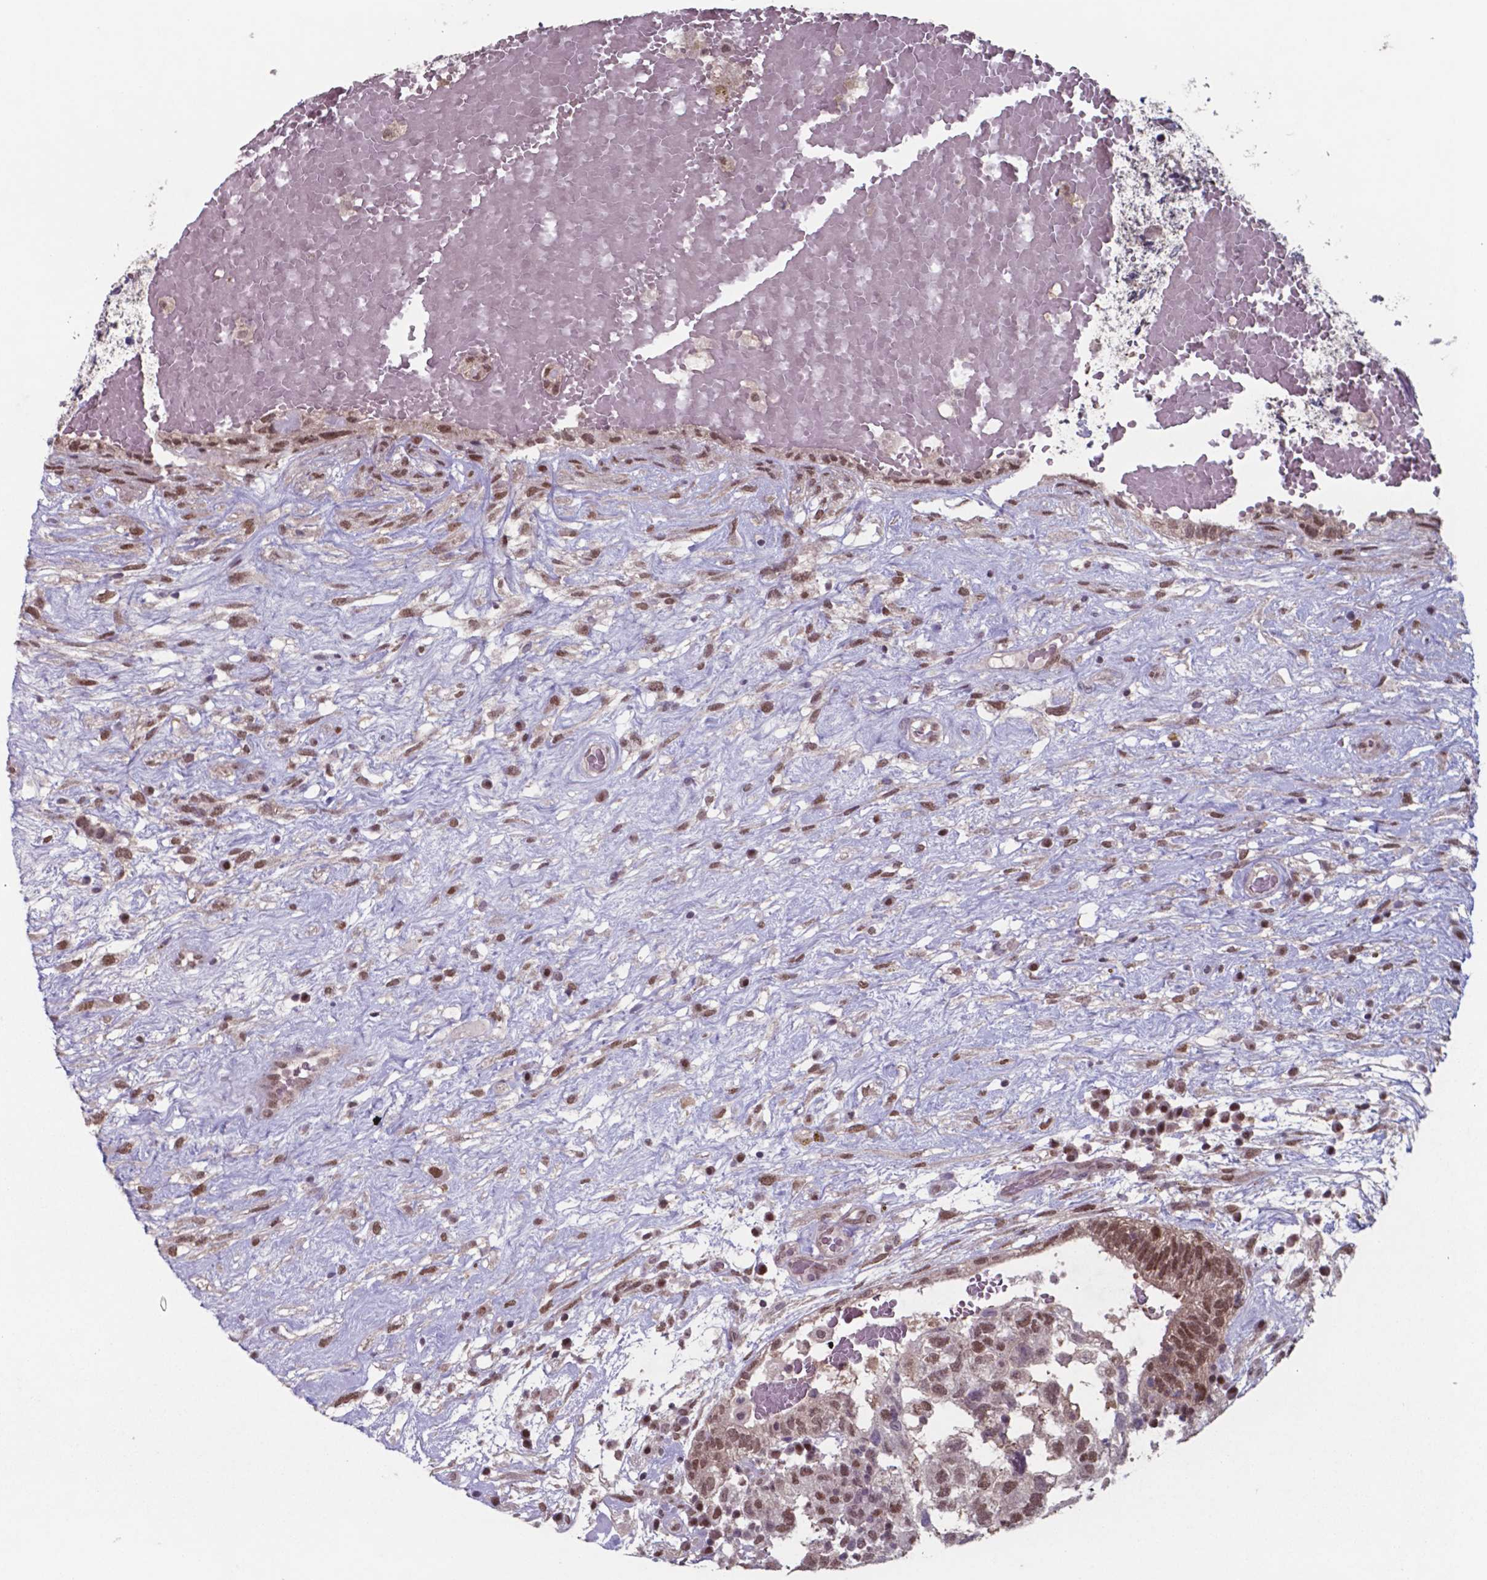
{"staining": {"intensity": "moderate", "quantity": ">75%", "location": "nuclear"}, "tissue": "testis cancer", "cell_type": "Tumor cells", "image_type": "cancer", "snomed": [{"axis": "morphology", "description": "Normal tissue, NOS"}, {"axis": "morphology", "description": "Carcinoma, Embryonal, NOS"}, {"axis": "topography", "description": "Testis"}], "caption": "Tumor cells demonstrate moderate nuclear staining in about >75% of cells in testis embryonal carcinoma.", "gene": "UBA1", "patient": {"sex": "male", "age": 32}}